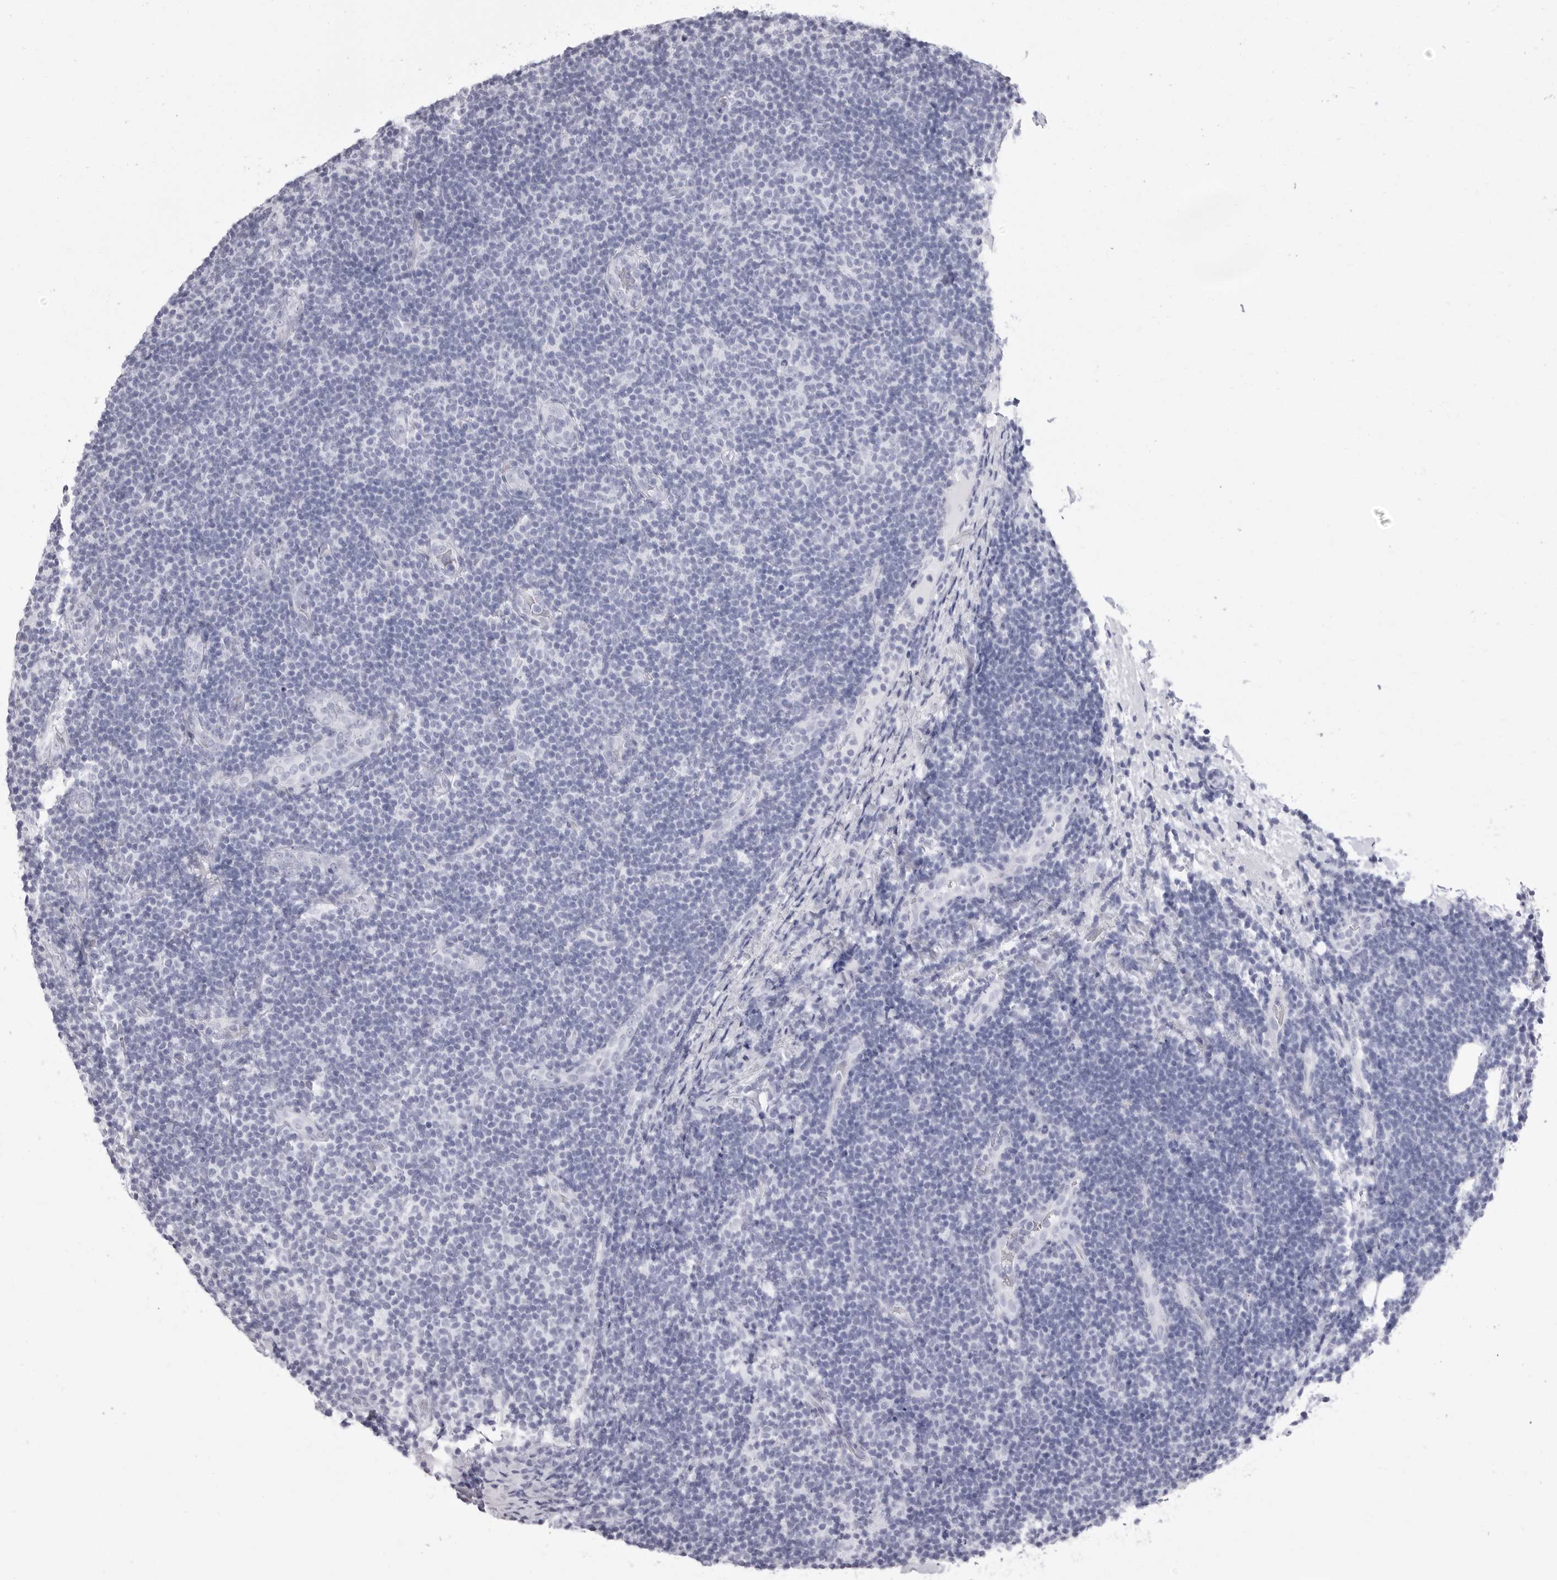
{"staining": {"intensity": "negative", "quantity": "none", "location": "none"}, "tissue": "lymphoma", "cell_type": "Tumor cells", "image_type": "cancer", "snomed": [{"axis": "morphology", "description": "Malignant lymphoma, non-Hodgkin's type, Low grade"}, {"axis": "topography", "description": "Lymph node"}], "caption": "The micrograph exhibits no significant positivity in tumor cells of low-grade malignant lymphoma, non-Hodgkin's type.", "gene": "CST2", "patient": {"sex": "male", "age": 83}}